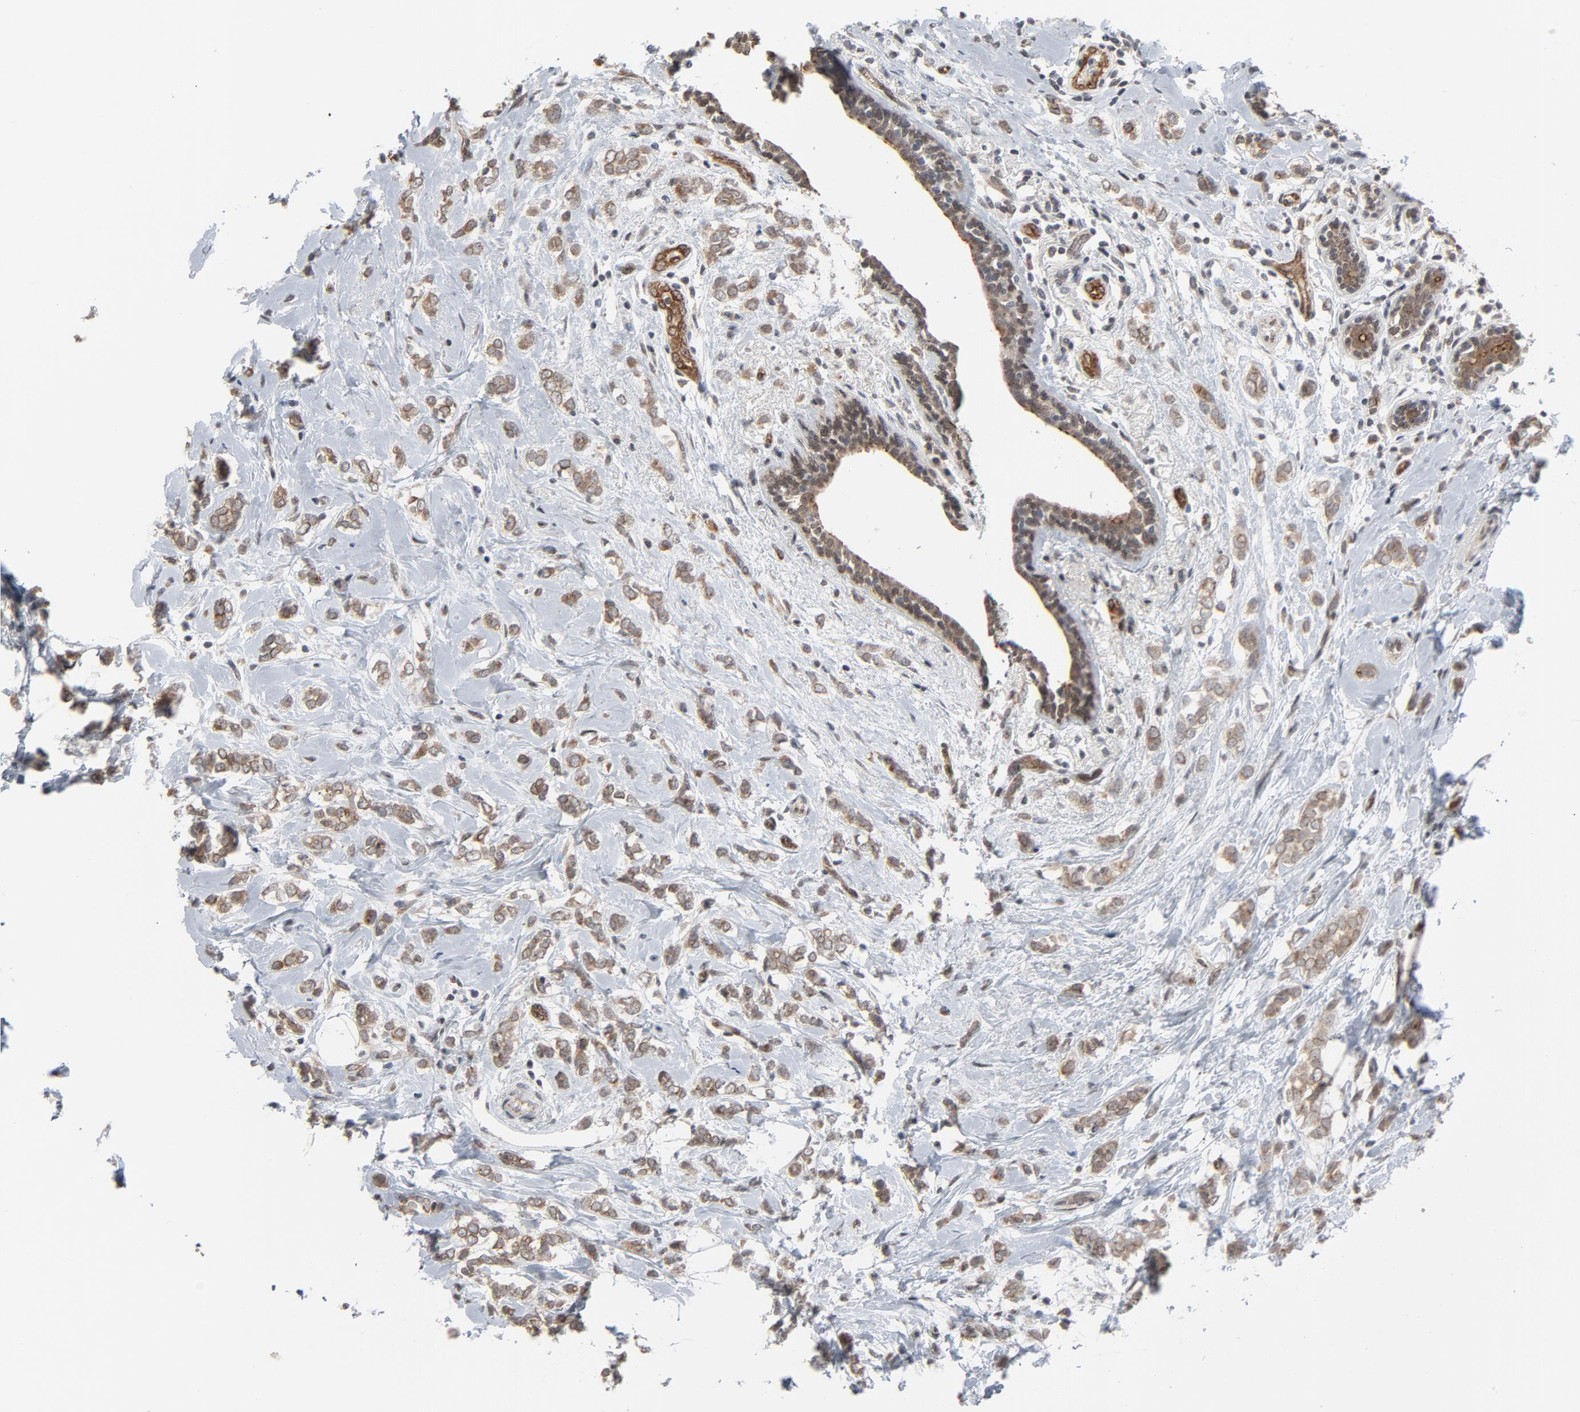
{"staining": {"intensity": "weak", "quantity": ">75%", "location": "cytoplasmic/membranous"}, "tissue": "breast cancer", "cell_type": "Tumor cells", "image_type": "cancer", "snomed": [{"axis": "morphology", "description": "Normal tissue, NOS"}, {"axis": "morphology", "description": "Lobular carcinoma"}, {"axis": "topography", "description": "Breast"}], "caption": "This image displays immunohistochemistry (IHC) staining of human lobular carcinoma (breast), with low weak cytoplasmic/membranous expression in about >75% of tumor cells.", "gene": "ITPR3", "patient": {"sex": "female", "age": 47}}